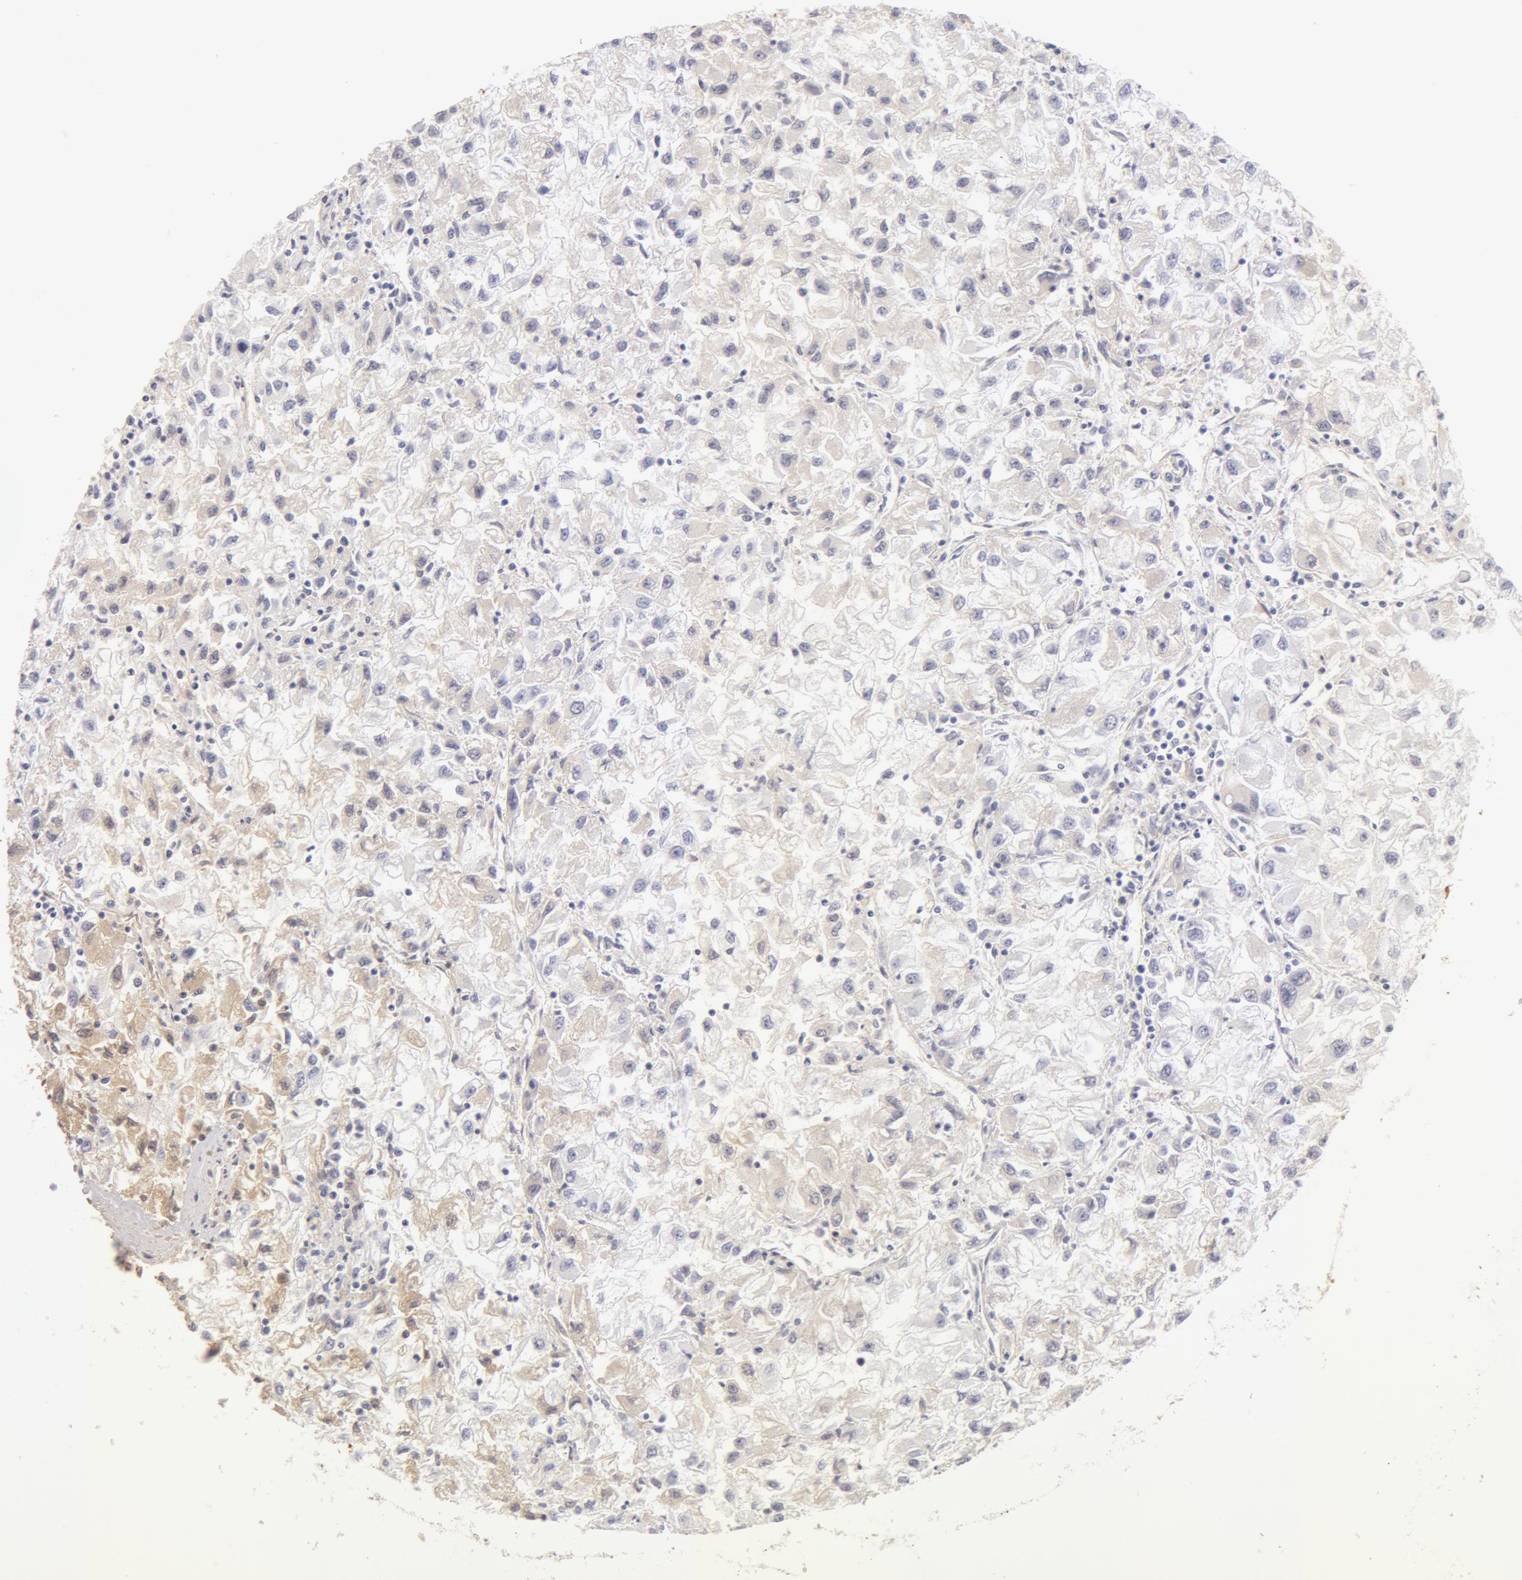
{"staining": {"intensity": "negative", "quantity": "none", "location": "none"}, "tissue": "renal cancer", "cell_type": "Tumor cells", "image_type": "cancer", "snomed": [{"axis": "morphology", "description": "Adenocarcinoma, NOS"}, {"axis": "topography", "description": "Kidney"}], "caption": "Tumor cells are negative for brown protein staining in renal cancer.", "gene": "AHSG", "patient": {"sex": "male", "age": 59}}